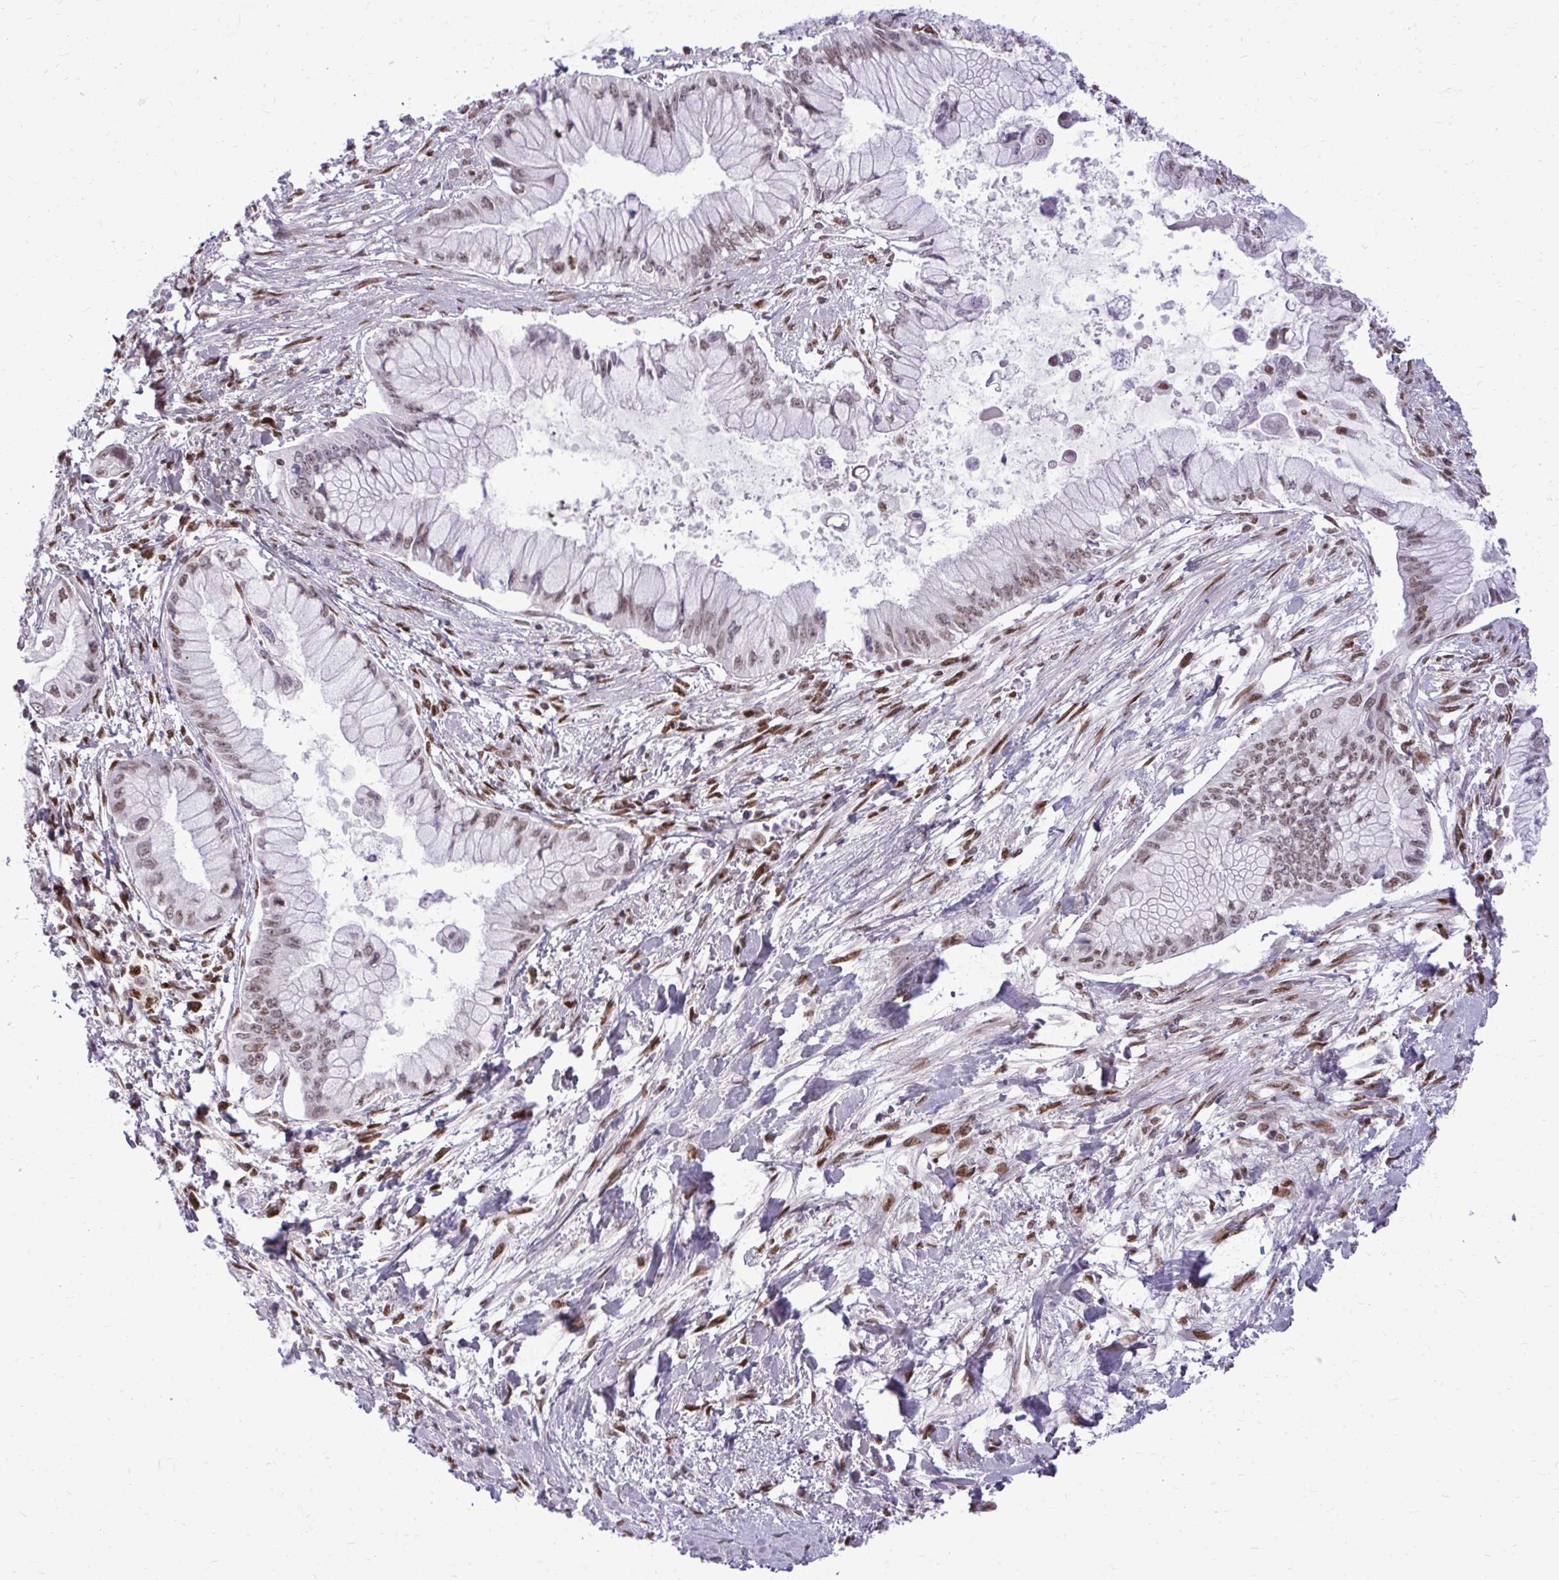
{"staining": {"intensity": "weak", "quantity": ">75%", "location": "nuclear"}, "tissue": "pancreatic cancer", "cell_type": "Tumor cells", "image_type": "cancer", "snomed": [{"axis": "morphology", "description": "Adenocarcinoma, NOS"}, {"axis": "topography", "description": "Pancreas"}], "caption": "A brown stain labels weak nuclear expression of a protein in human pancreatic cancer tumor cells. The protein is shown in brown color, while the nuclei are stained blue.", "gene": "CDYL", "patient": {"sex": "male", "age": 48}}